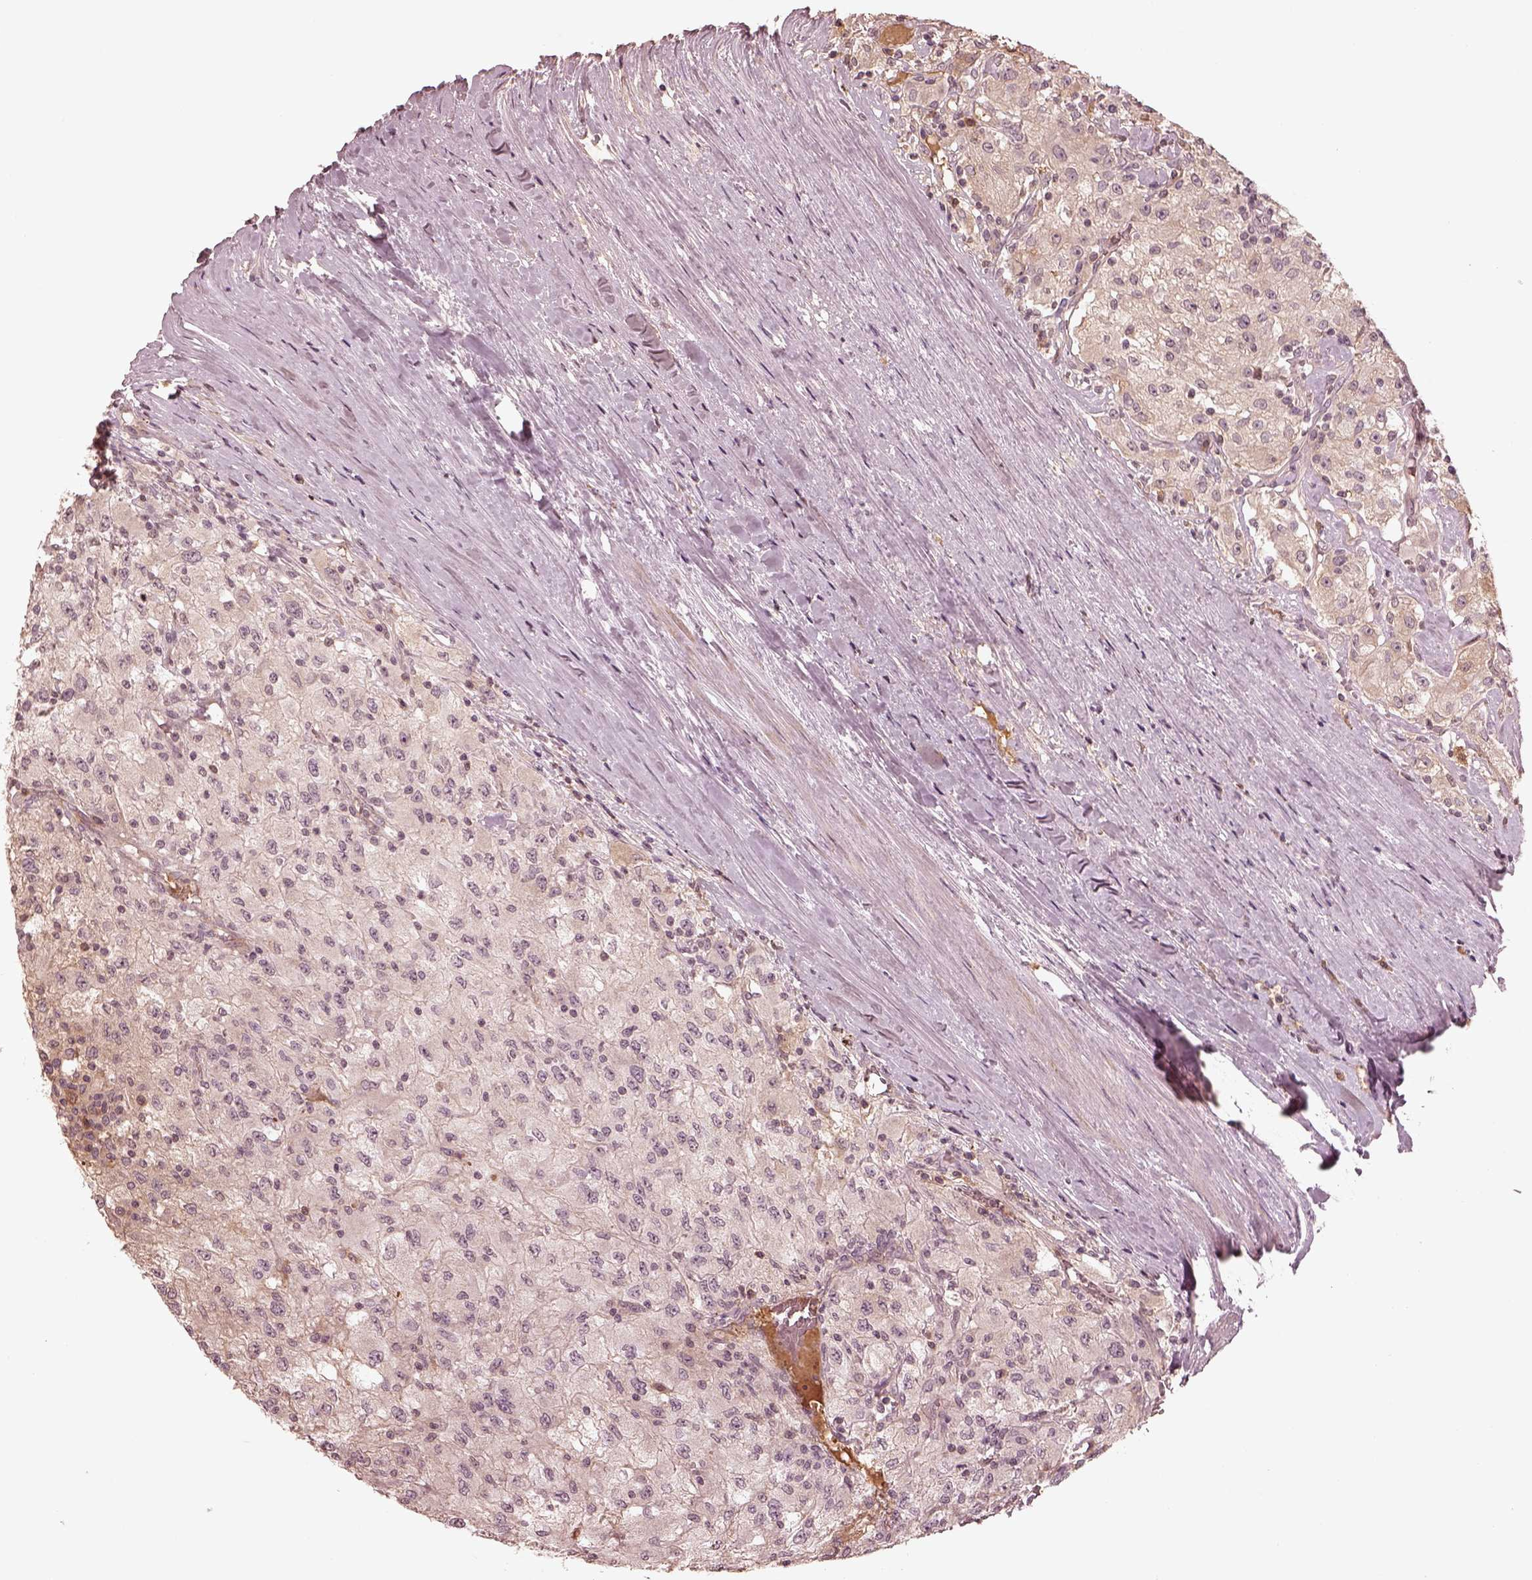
{"staining": {"intensity": "negative", "quantity": "none", "location": "none"}, "tissue": "renal cancer", "cell_type": "Tumor cells", "image_type": "cancer", "snomed": [{"axis": "morphology", "description": "Adenocarcinoma, NOS"}, {"axis": "topography", "description": "Kidney"}], "caption": "The immunohistochemistry (IHC) micrograph has no significant positivity in tumor cells of renal cancer tissue. Nuclei are stained in blue.", "gene": "TF", "patient": {"sex": "female", "age": 67}}